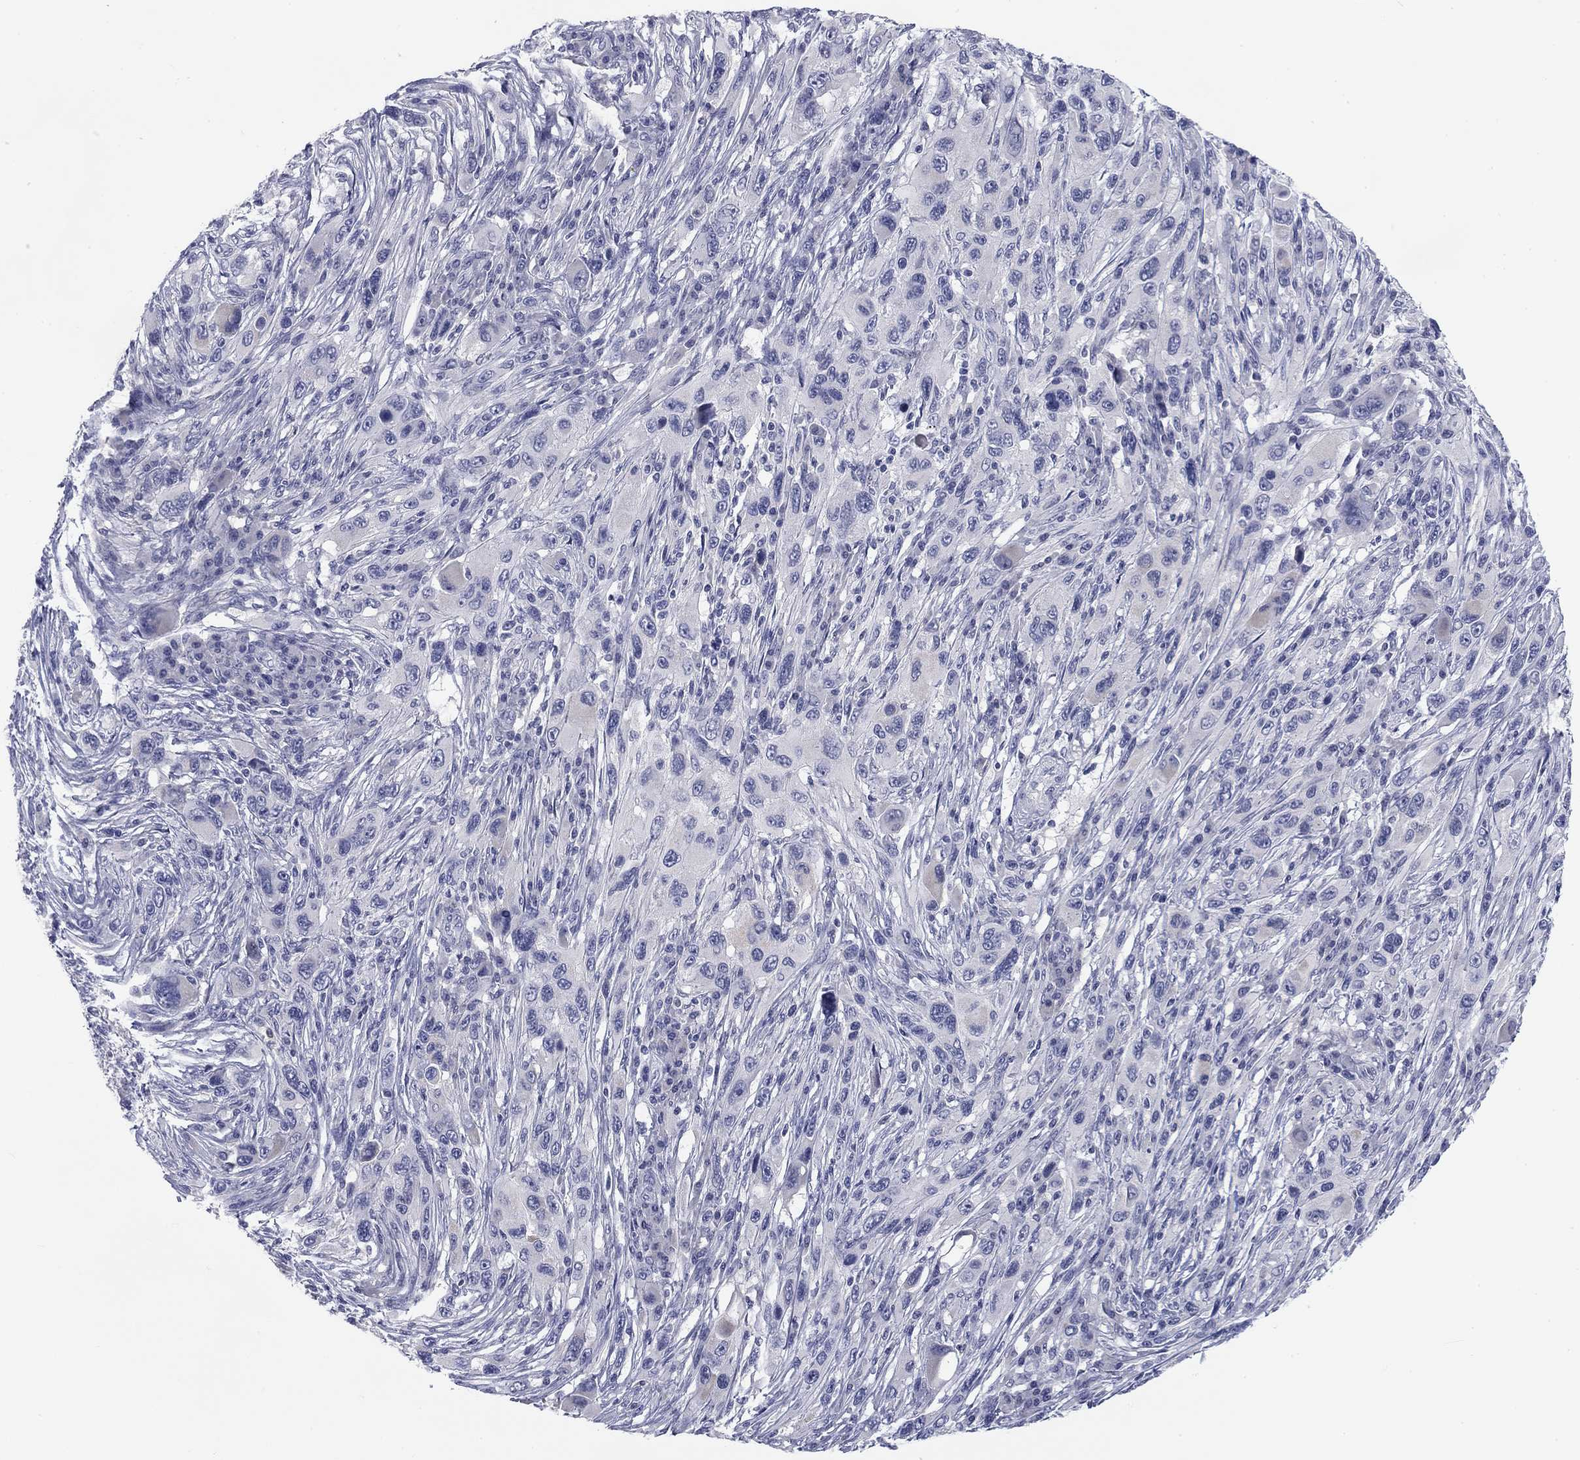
{"staining": {"intensity": "negative", "quantity": "none", "location": "none"}, "tissue": "melanoma", "cell_type": "Tumor cells", "image_type": "cancer", "snomed": [{"axis": "morphology", "description": "Malignant melanoma, NOS"}, {"axis": "topography", "description": "Skin"}], "caption": "Immunohistochemistry (IHC) of human melanoma shows no positivity in tumor cells.", "gene": "CALB1", "patient": {"sex": "male", "age": 53}}